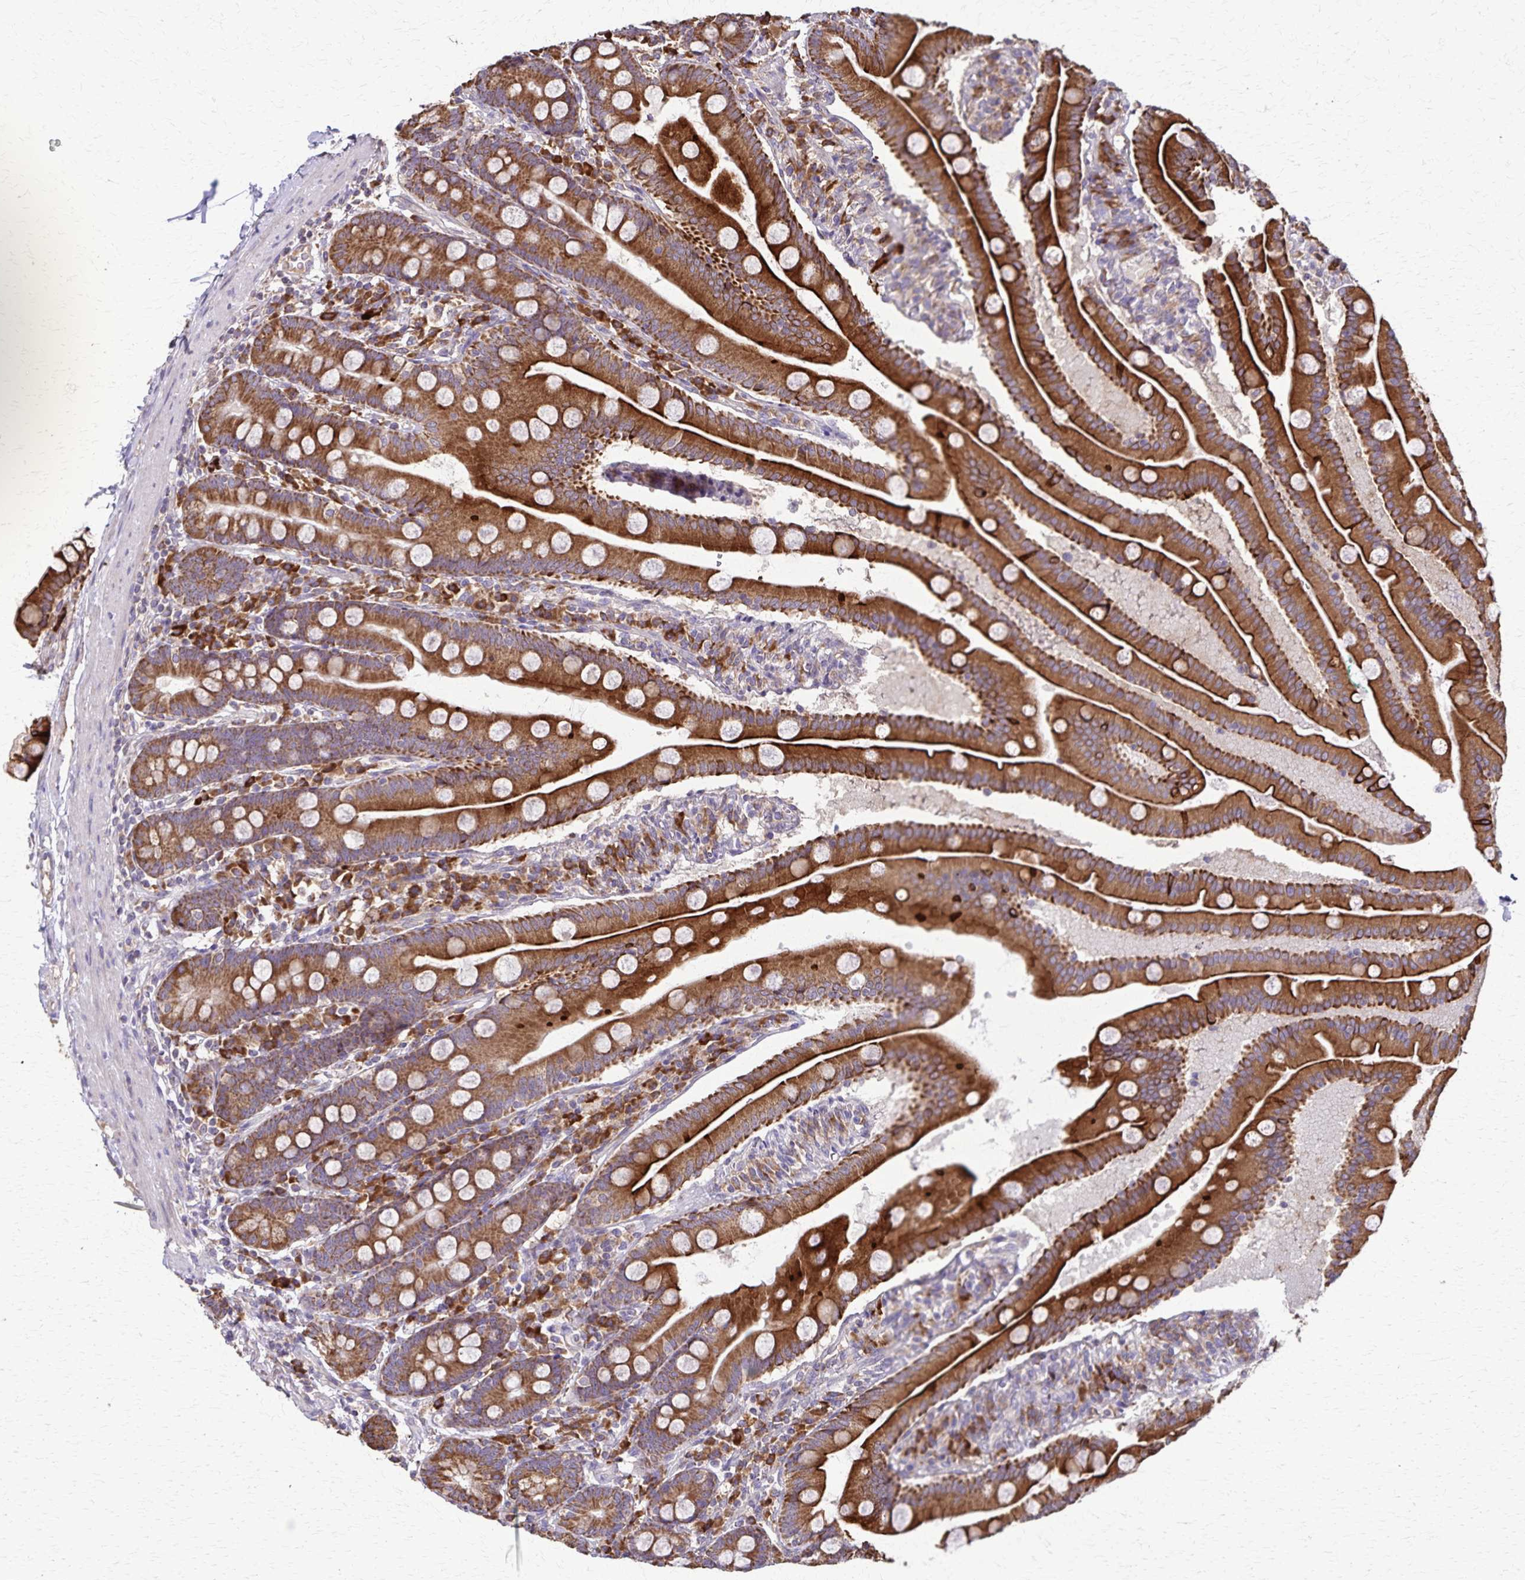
{"staining": {"intensity": "strong", "quantity": ">75%", "location": "cytoplasmic/membranous"}, "tissue": "duodenum", "cell_type": "Glandular cells", "image_type": "normal", "snomed": [{"axis": "morphology", "description": "Normal tissue, NOS"}, {"axis": "topography", "description": "Duodenum"}], "caption": "An IHC micrograph of benign tissue is shown. Protein staining in brown highlights strong cytoplasmic/membranous positivity in duodenum within glandular cells. (DAB IHC with brightfield microscopy, high magnification).", "gene": "RNF10", "patient": {"sex": "female", "age": 67}}